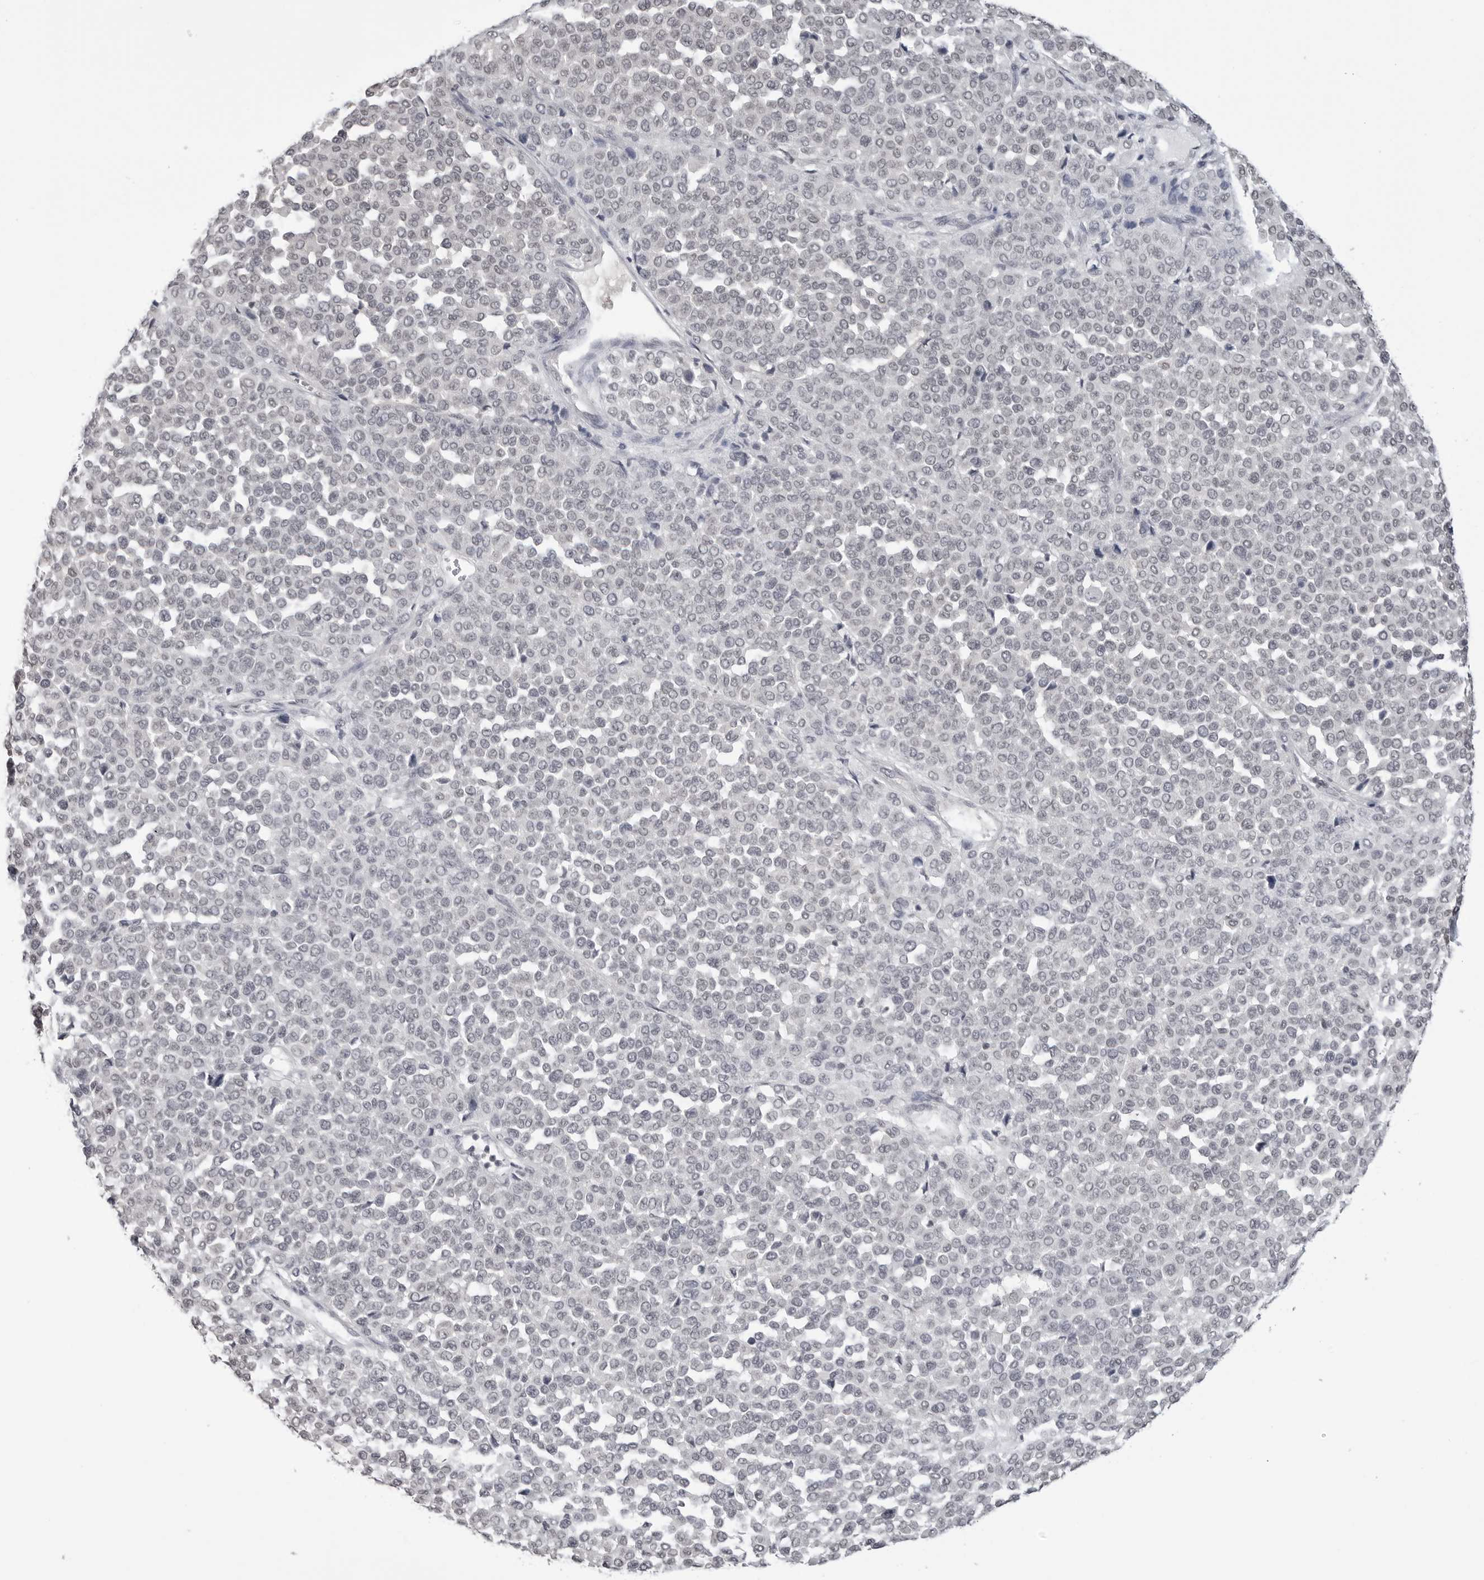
{"staining": {"intensity": "negative", "quantity": "none", "location": "none"}, "tissue": "melanoma", "cell_type": "Tumor cells", "image_type": "cancer", "snomed": [{"axis": "morphology", "description": "Malignant melanoma, Metastatic site"}, {"axis": "topography", "description": "Pancreas"}], "caption": "Tumor cells are negative for protein expression in human malignant melanoma (metastatic site).", "gene": "YWHAG", "patient": {"sex": "female", "age": 30}}